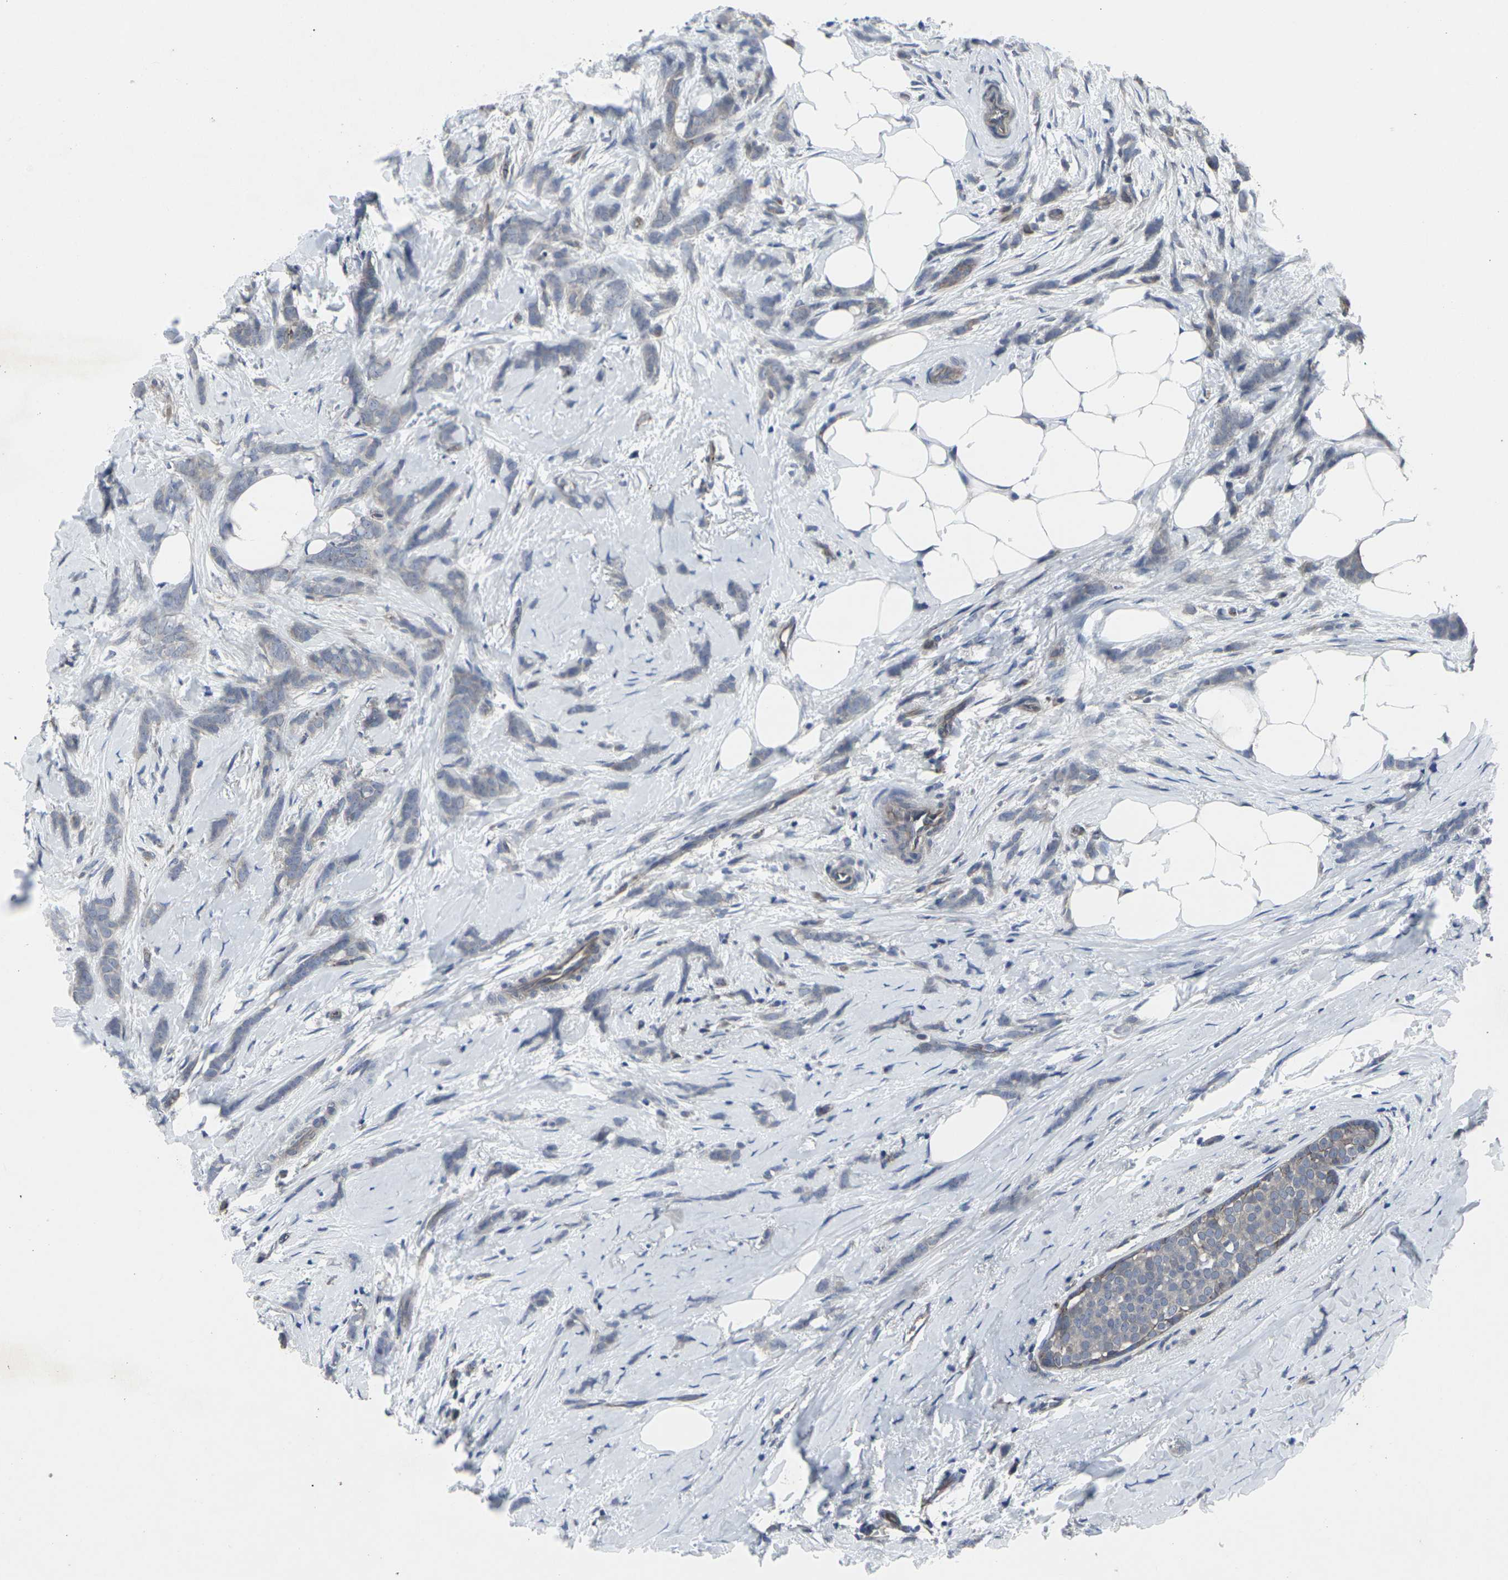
{"staining": {"intensity": "moderate", "quantity": "<25%", "location": "cytoplasmic/membranous"}, "tissue": "breast cancer", "cell_type": "Tumor cells", "image_type": "cancer", "snomed": [{"axis": "morphology", "description": "Lobular carcinoma, in situ"}, {"axis": "morphology", "description": "Lobular carcinoma"}, {"axis": "topography", "description": "Breast"}], "caption": "Lobular carcinoma (breast) tissue demonstrates moderate cytoplasmic/membranous positivity in about <25% of tumor cells, visualized by immunohistochemistry.", "gene": "MAPKAPK2", "patient": {"sex": "female", "age": 41}}